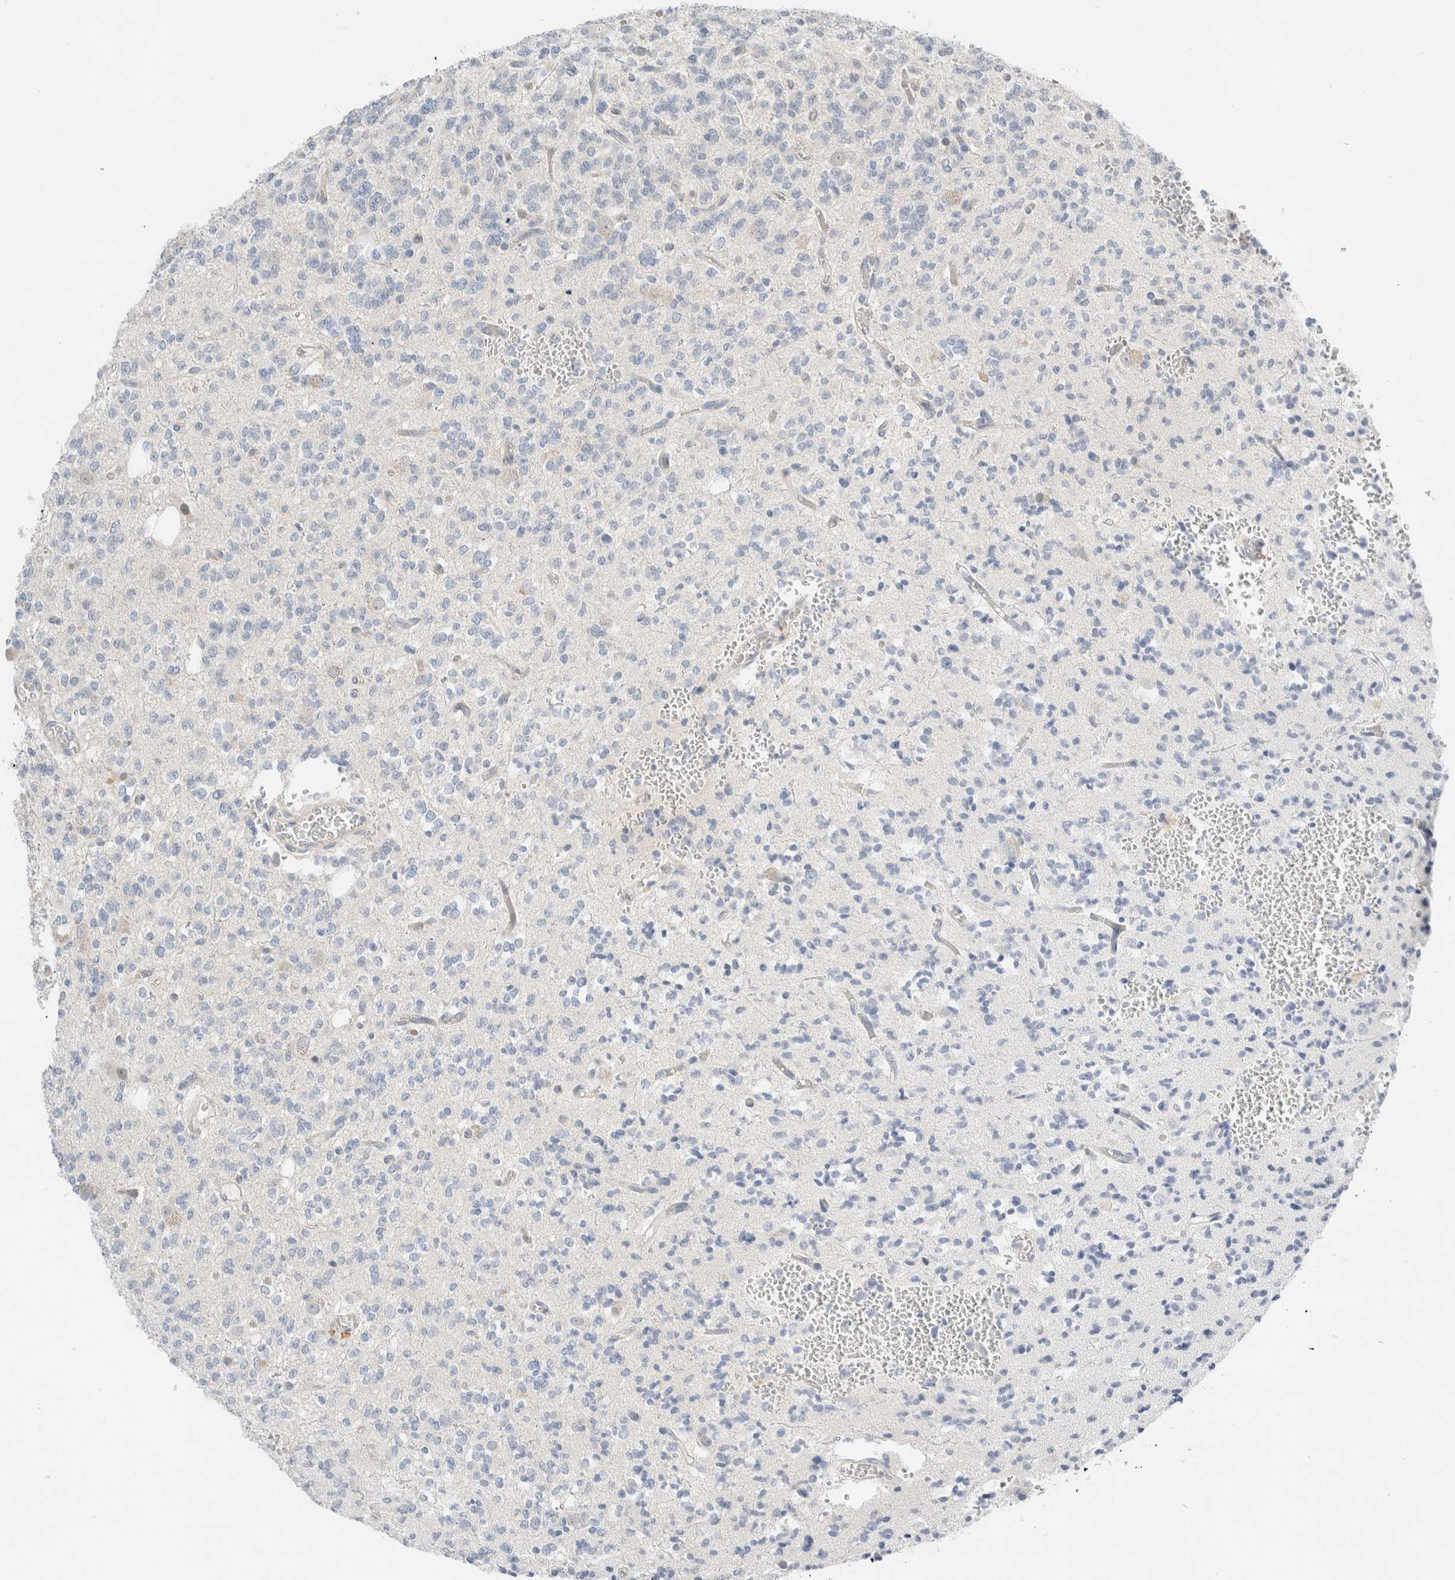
{"staining": {"intensity": "negative", "quantity": "none", "location": "none"}, "tissue": "glioma", "cell_type": "Tumor cells", "image_type": "cancer", "snomed": [{"axis": "morphology", "description": "Glioma, malignant, Low grade"}, {"axis": "topography", "description": "Brain"}], "caption": "Immunohistochemistry of human glioma reveals no staining in tumor cells.", "gene": "SDR16C5", "patient": {"sex": "male", "age": 38}}